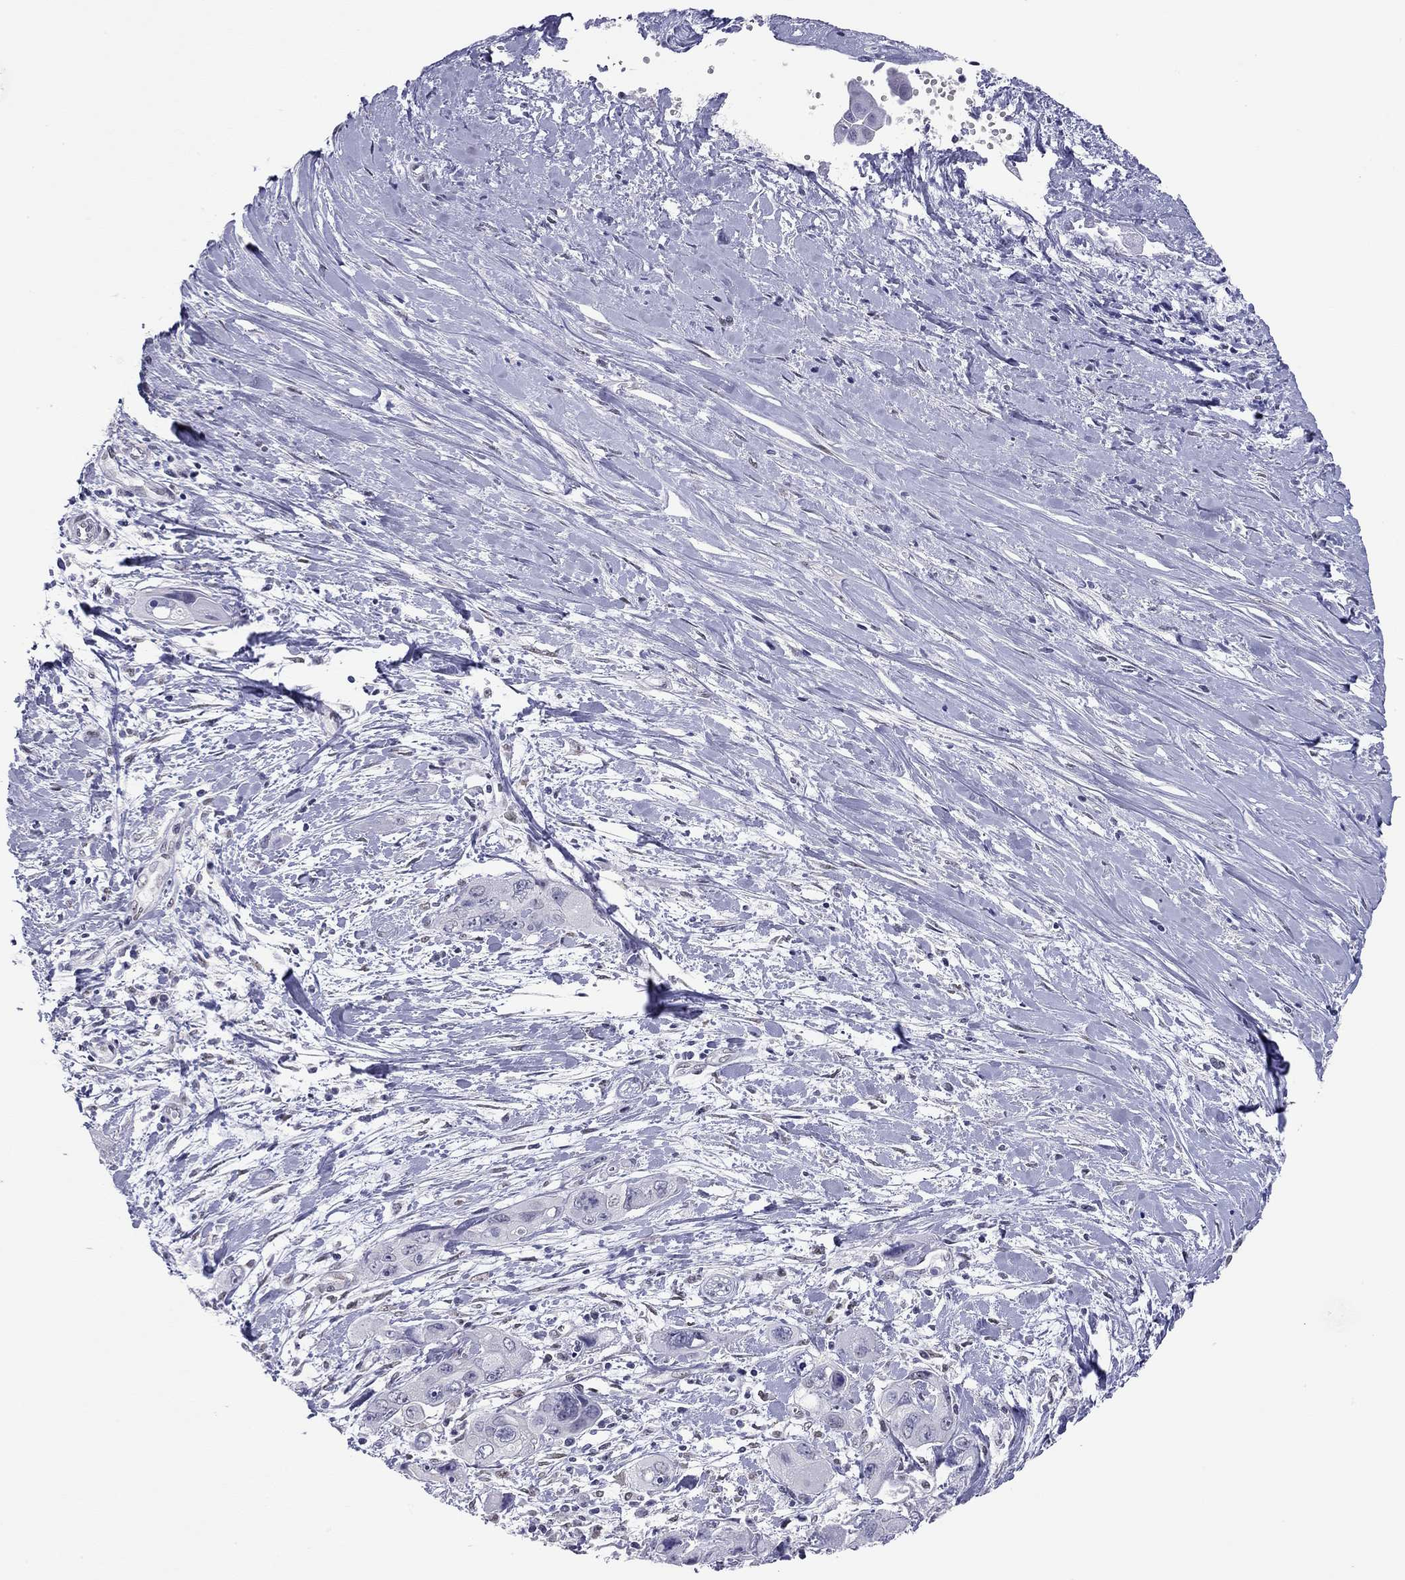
{"staining": {"intensity": "negative", "quantity": "none", "location": "none"}, "tissue": "pancreatic cancer", "cell_type": "Tumor cells", "image_type": "cancer", "snomed": [{"axis": "morphology", "description": "Adenocarcinoma, NOS"}, {"axis": "topography", "description": "Pancreas"}], "caption": "Immunohistochemistry histopathology image of human pancreatic cancer (adenocarcinoma) stained for a protein (brown), which shows no expression in tumor cells. (Brightfield microscopy of DAB (3,3'-diaminobenzidine) IHC at high magnification).", "gene": "DOT1L", "patient": {"sex": "male", "age": 47}}